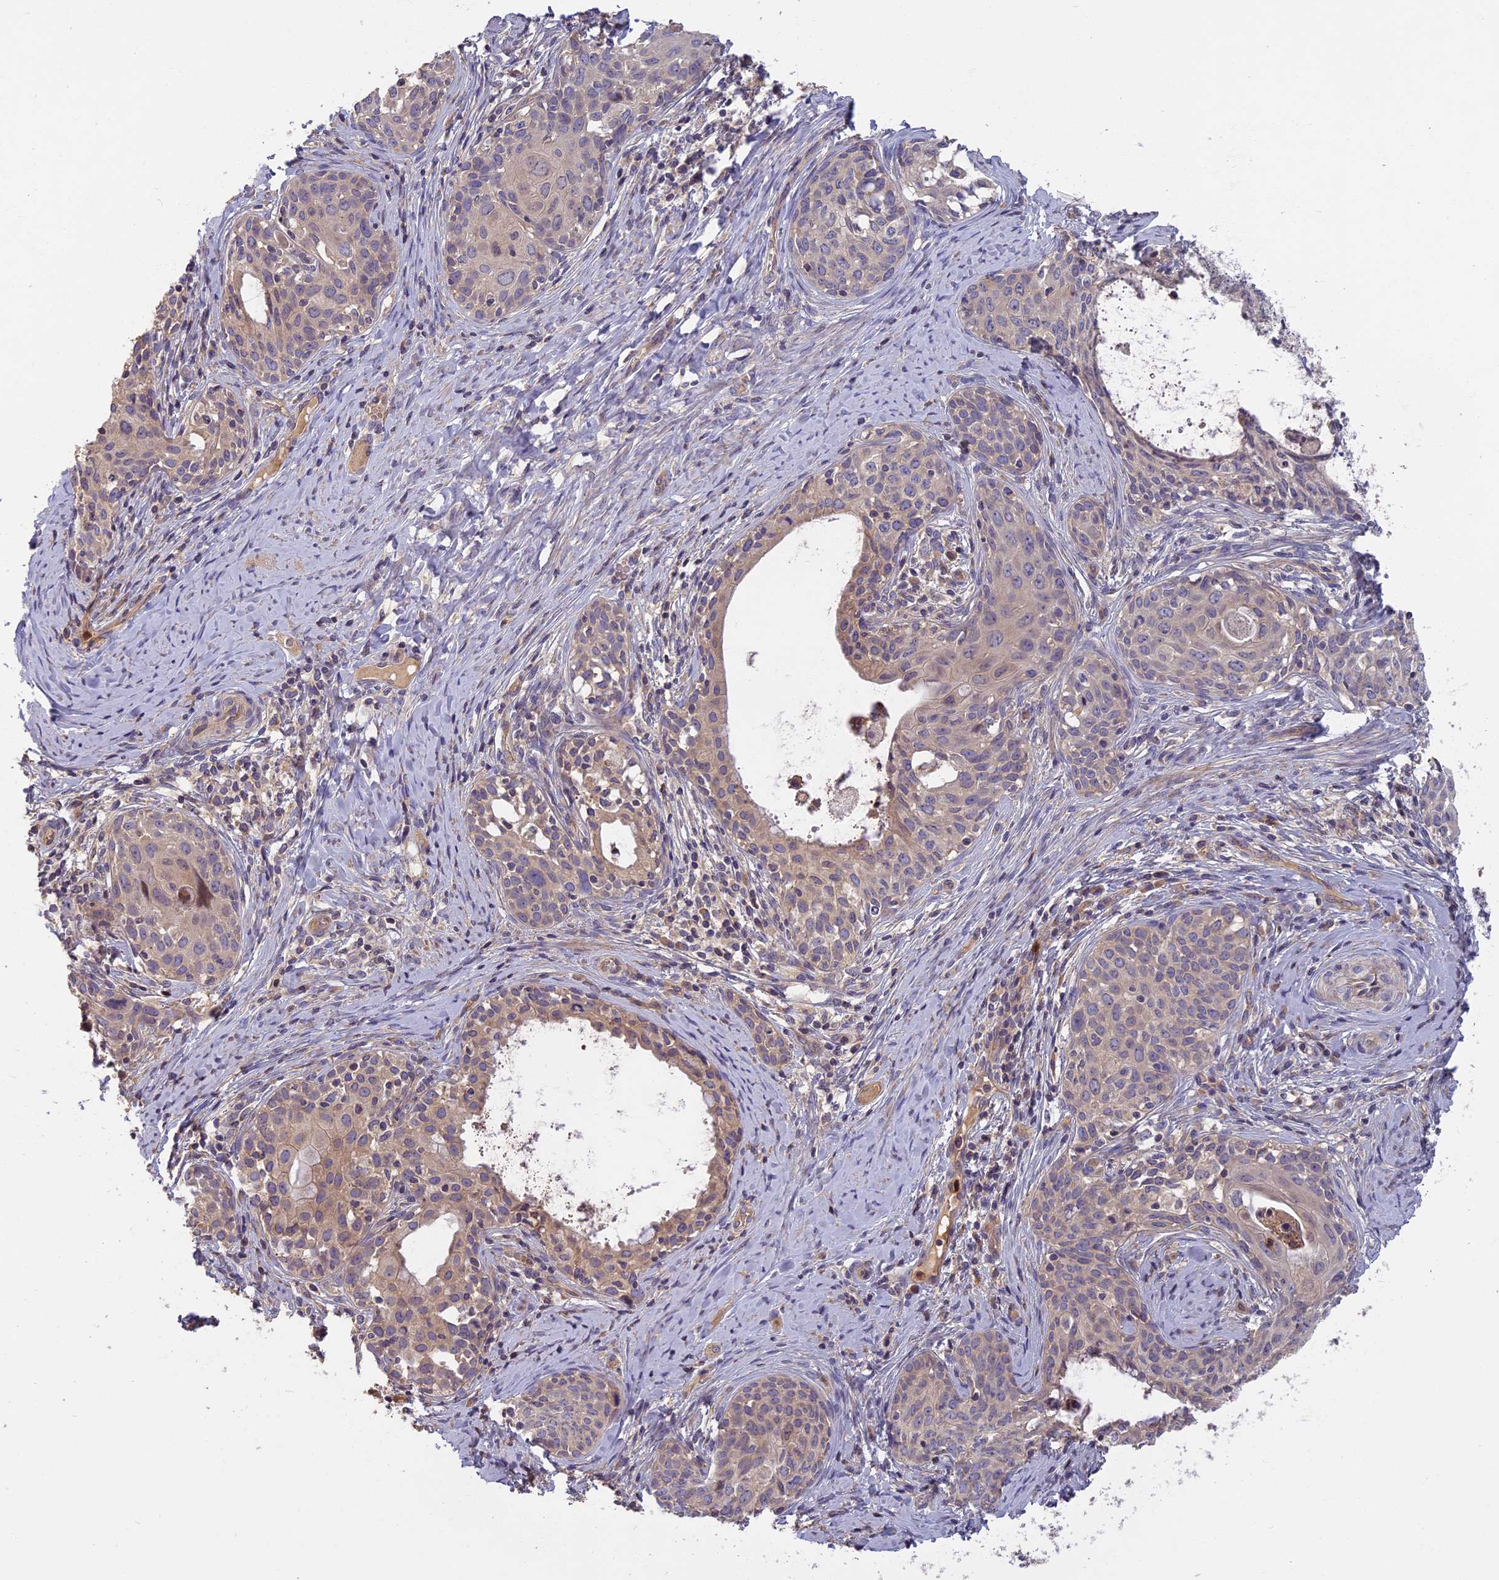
{"staining": {"intensity": "weak", "quantity": "<25%", "location": "cytoplasmic/membranous"}, "tissue": "cervical cancer", "cell_type": "Tumor cells", "image_type": "cancer", "snomed": [{"axis": "morphology", "description": "Squamous cell carcinoma, NOS"}, {"axis": "morphology", "description": "Adenocarcinoma, NOS"}, {"axis": "topography", "description": "Cervix"}], "caption": "IHC micrograph of neoplastic tissue: human cervical cancer stained with DAB displays no significant protein expression in tumor cells.", "gene": "AP4E1", "patient": {"sex": "female", "age": 52}}